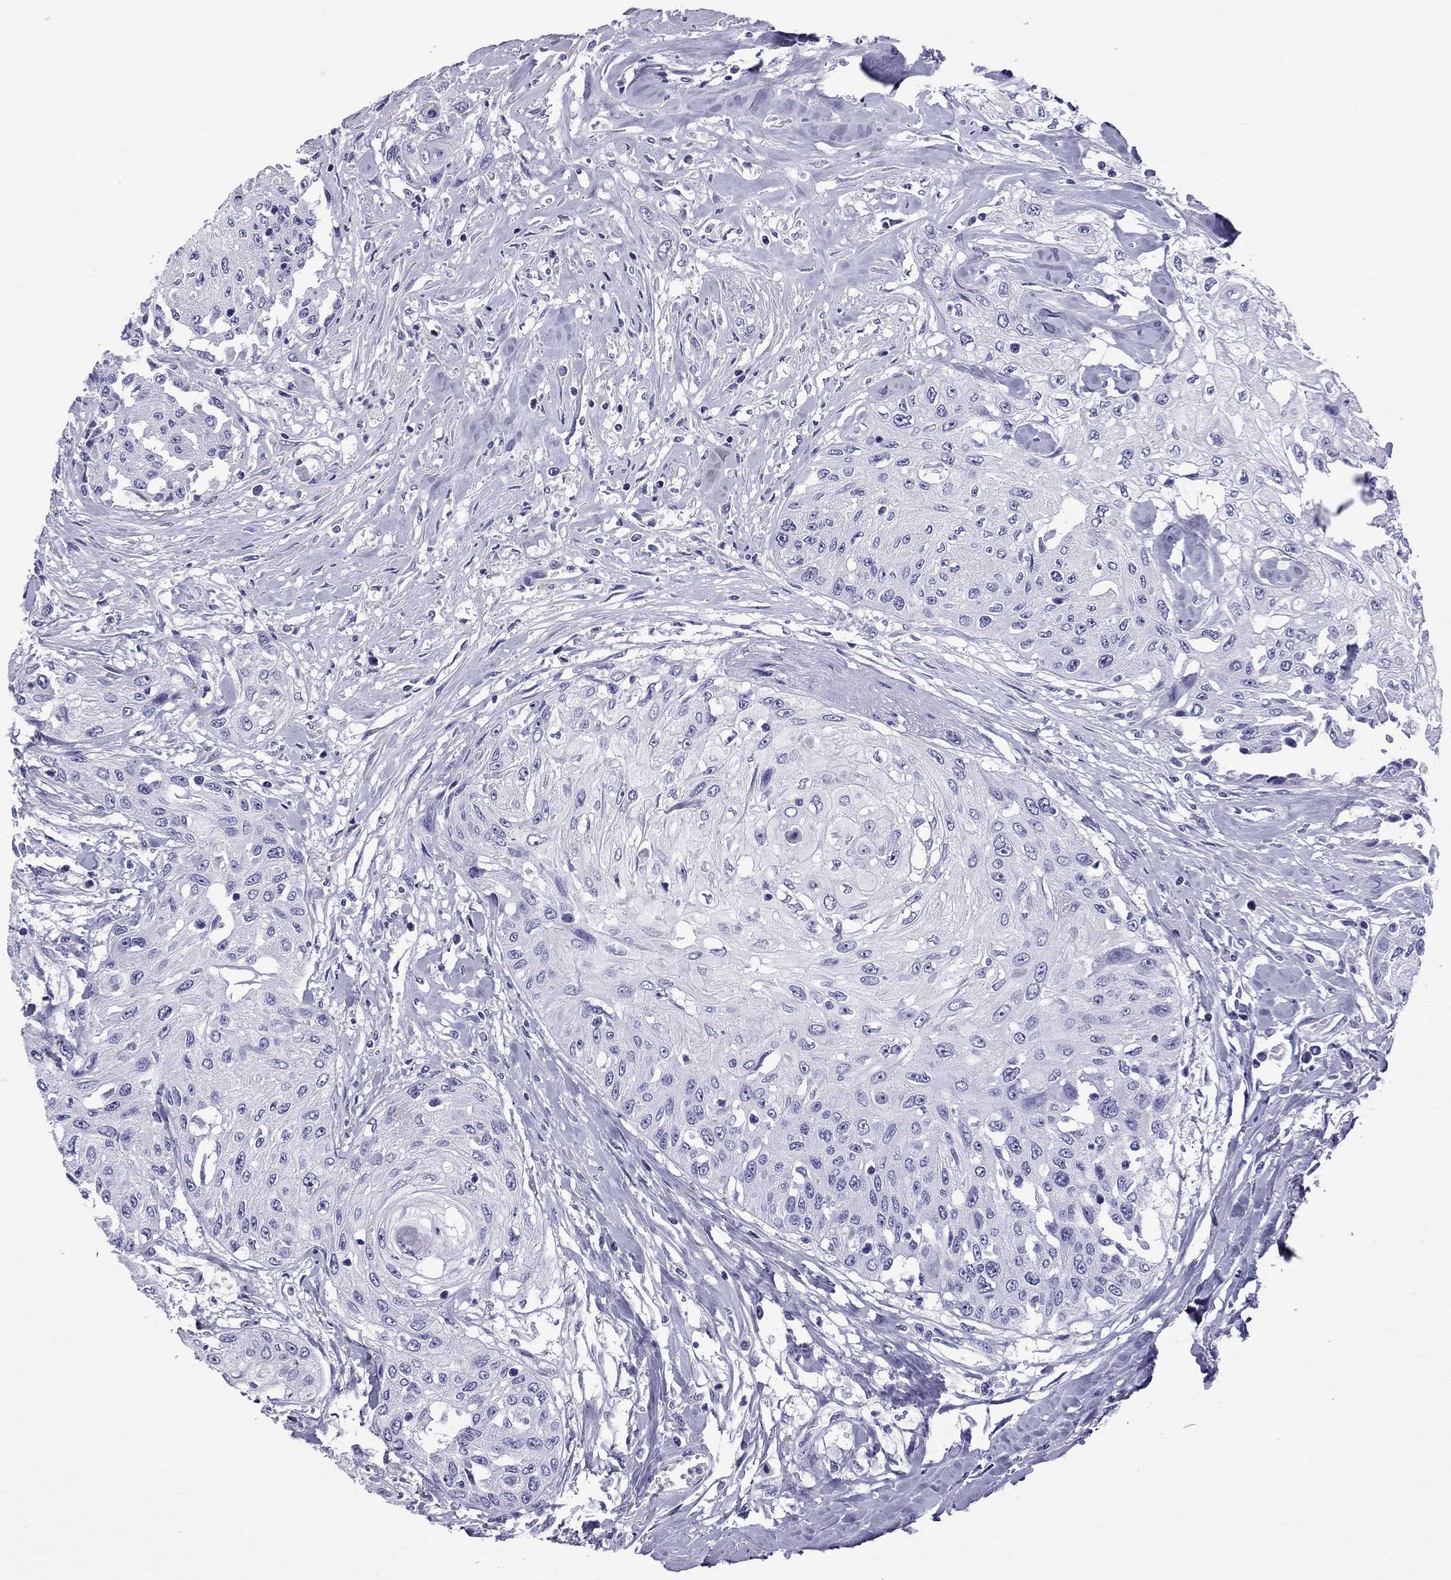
{"staining": {"intensity": "negative", "quantity": "none", "location": "none"}, "tissue": "head and neck cancer", "cell_type": "Tumor cells", "image_type": "cancer", "snomed": [{"axis": "morphology", "description": "Normal tissue, NOS"}, {"axis": "morphology", "description": "Squamous cell carcinoma, NOS"}, {"axis": "topography", "description": "Oral tissue"}, {"axis": "topography", "description": "Peripheral nerve tissue"}, {"axis": "topography", "description": "Head-Neck"}], "caption": "This micrograph is of head and neck squamous cell carcinoma stained with immunohistochemistry (IHC) to label a protein in brown with the nuclei are counter-stained blue. There is no staining in tumor cells. (DAB IHC with hematoxylin counter stain).", "gene": "SCART1", "patient": {"sex": "female", "age": 59}}